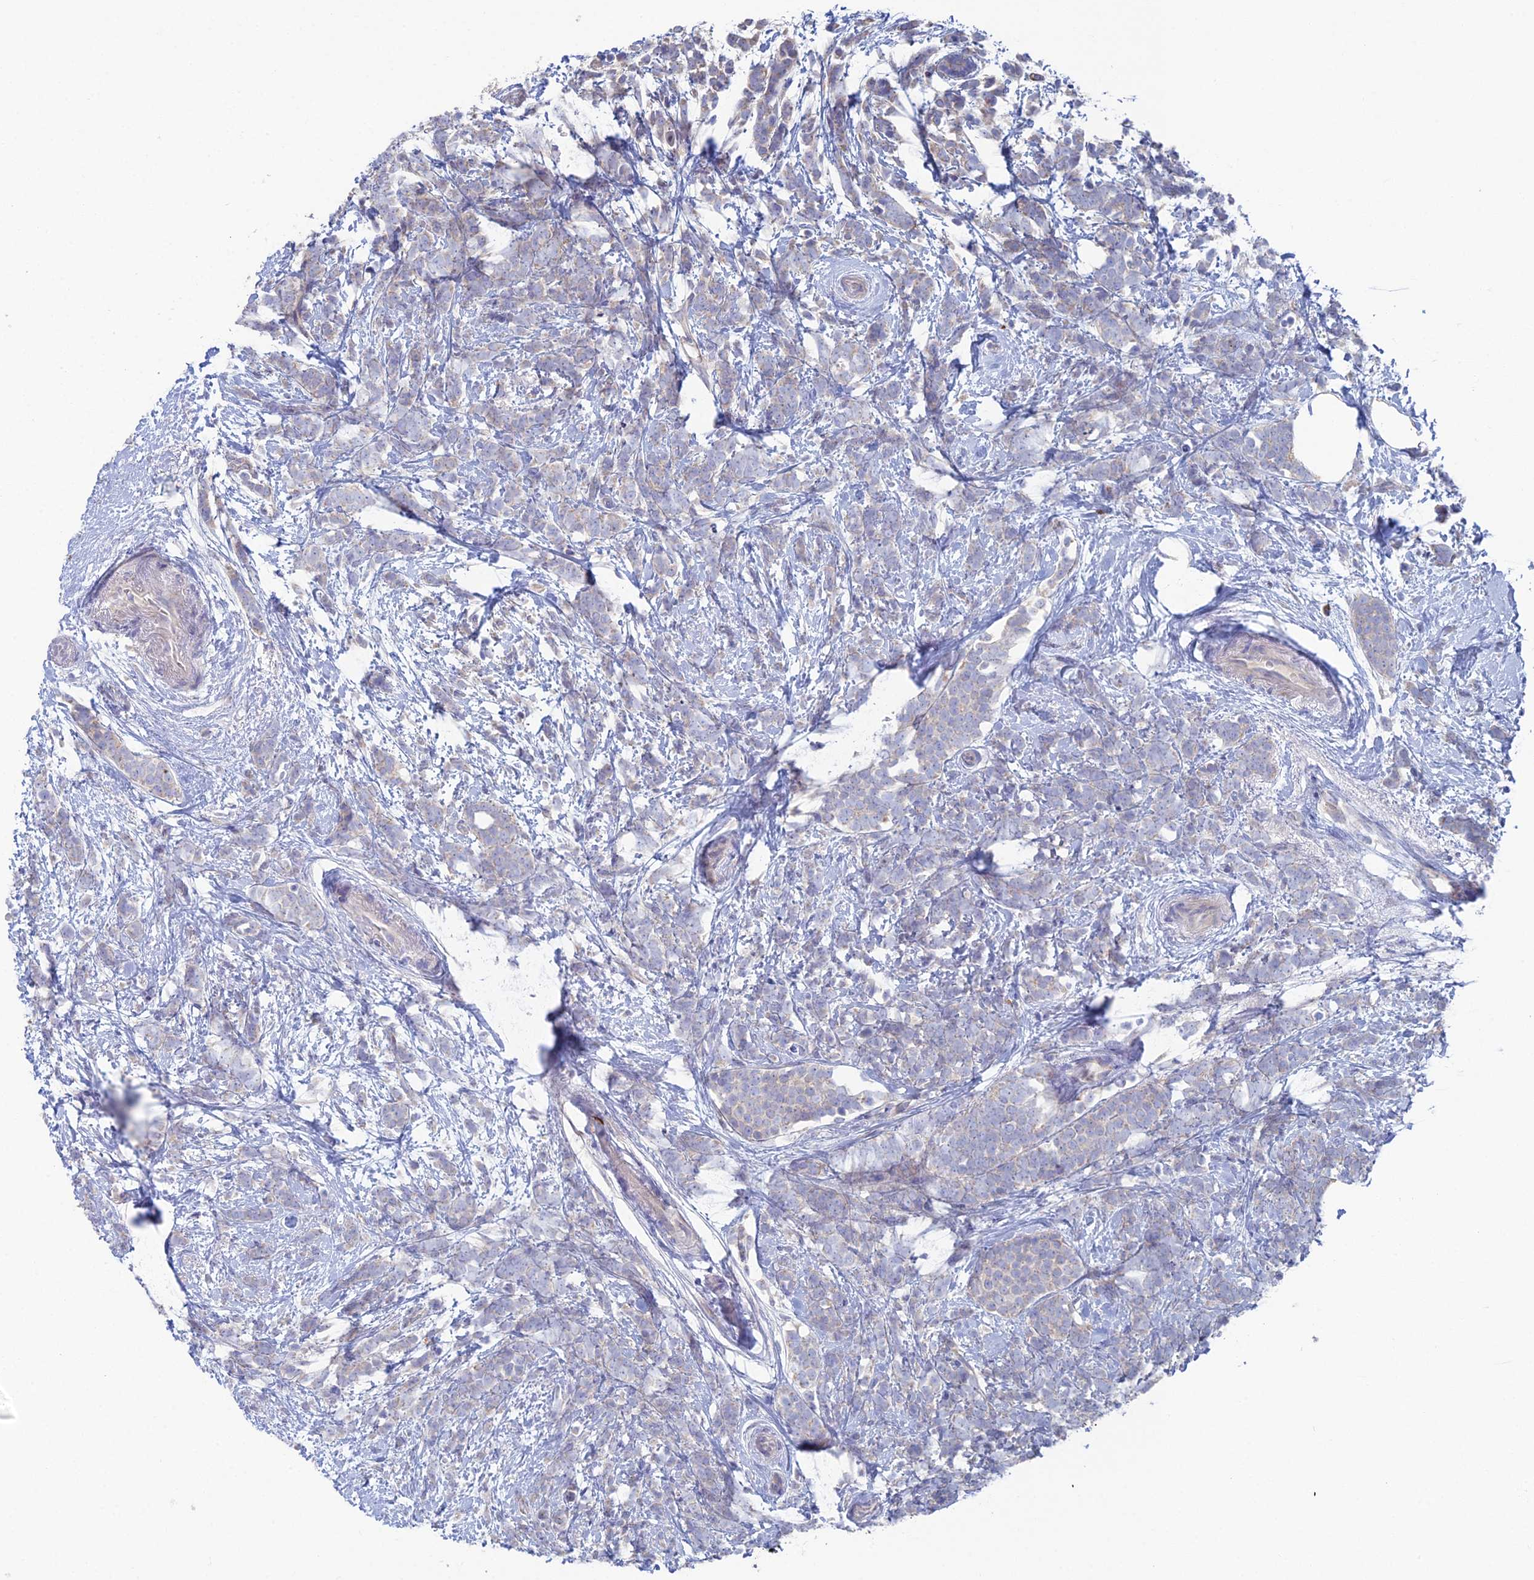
{"staining": {"intensity": "weak", "quantity": "<25%", "location": "cytoplasmic/membranous"}, "tissue": "breast cancer", "cell_type": "Tumor cells", "image_type": "cancer", "snomed": [{"axis": "morphology", "description": "Lobular carcinoma"}, {"axis": "topography", "description": "Breast"}], "caption": "IHC photomicrograph of neoplastic tissue: human breast cancer (lobular carcinoma) stained with DAB (3,3'-diaminobenzidine) shows no significant protein positivity in tumor cells.", "gene": "ARL16", "patient": {"sex": "female", "age": 58}}